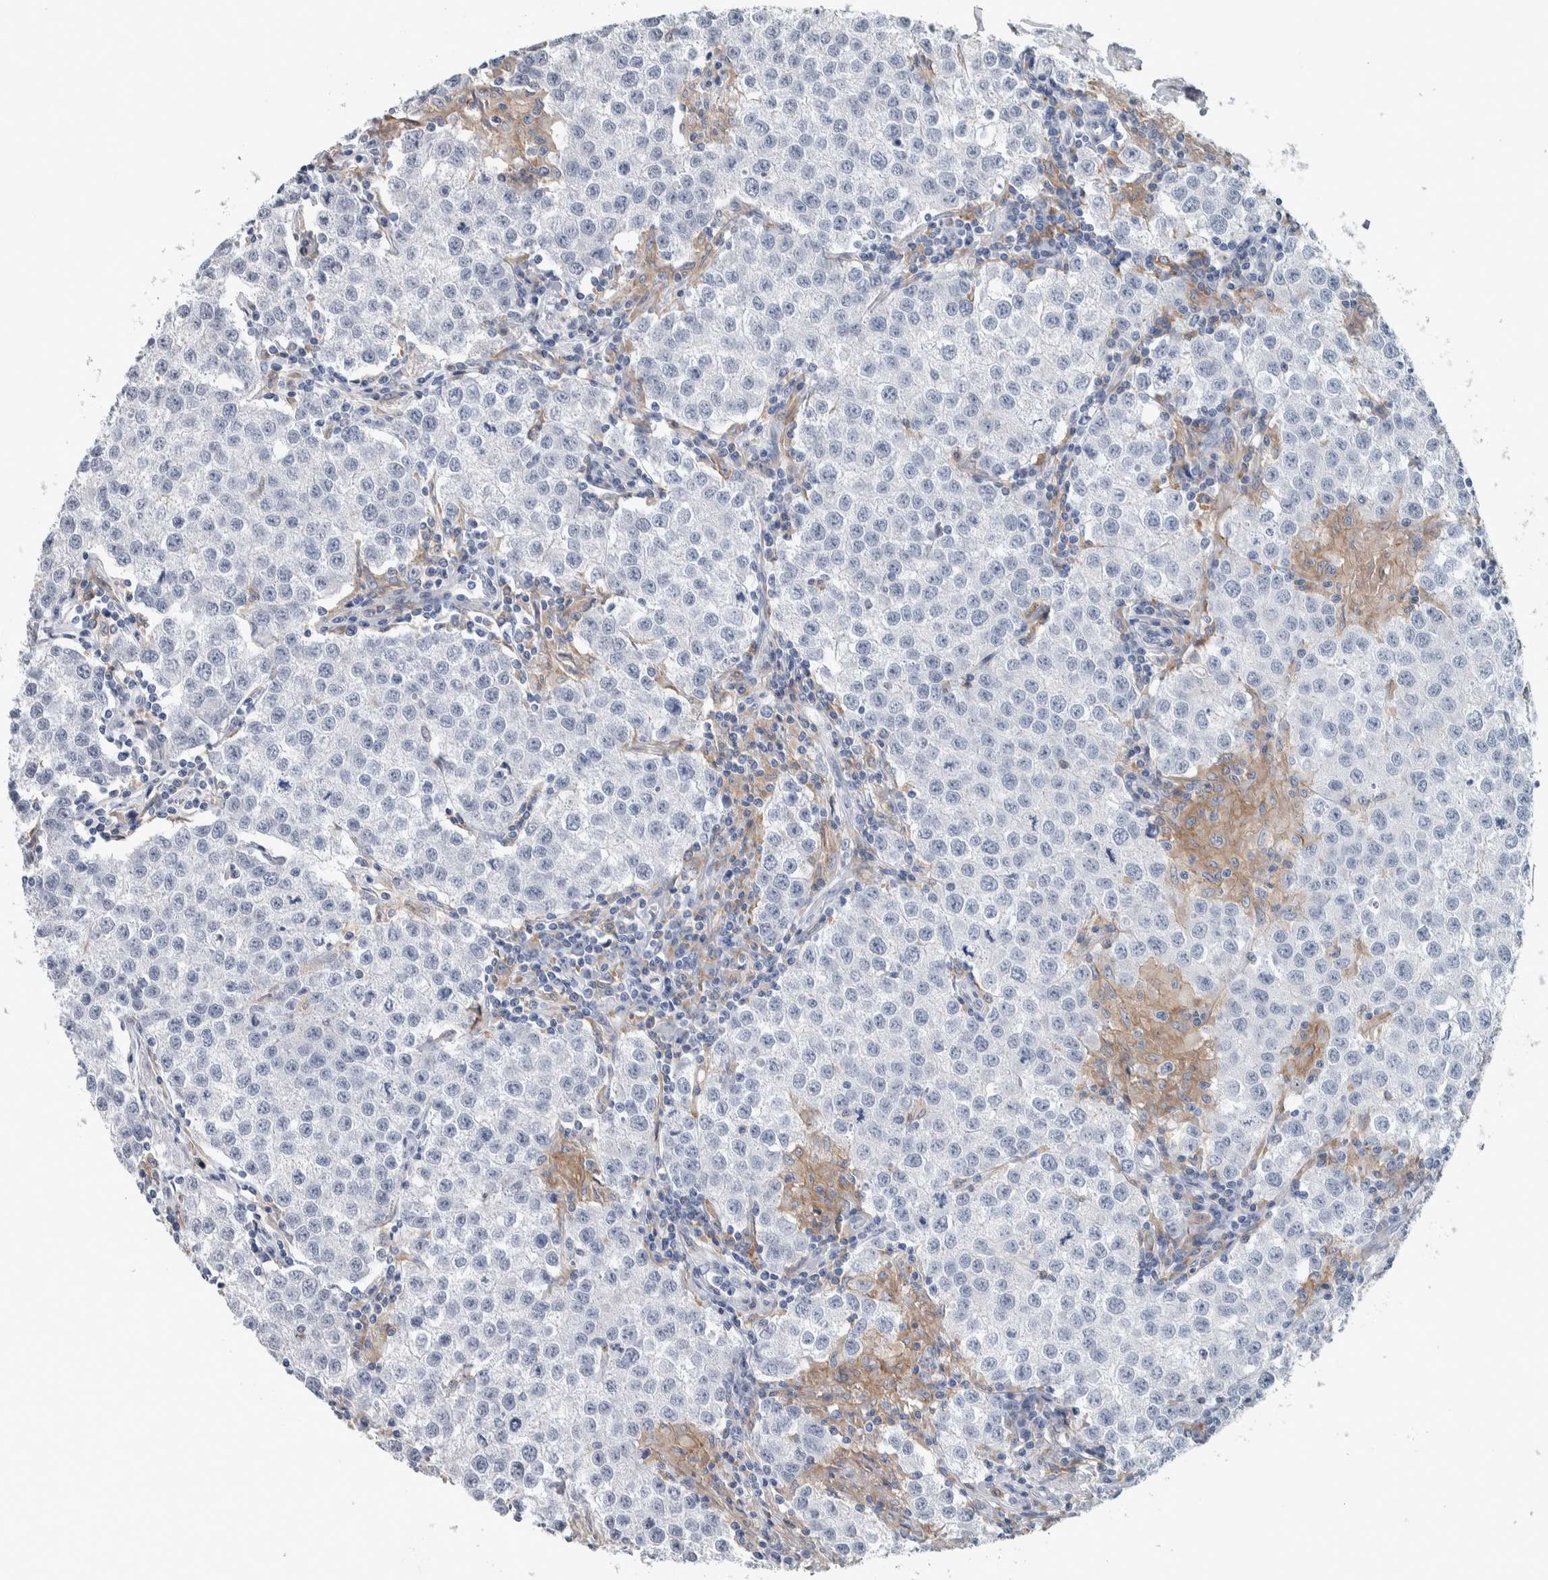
{"staining": {"intensity": "negative", "quantity": "none", "location": "none"}, "tissue": "testis cancer", "cell_type": "Tumor cells", "image_type": "cancer", "snomed": [{"axis": "morphology", "description": "Seminoma, NOS"}, {"axis": "morphology", "description": "Carcinoma, Embryonal, NOS"}, {"axis": "topography", "description": "Testis"}], "caption": "Tumor cells are negative for protein expression in human testis cancer.", "gene": "SKAP2", "patient": {"sex": "male", "age": 43}}